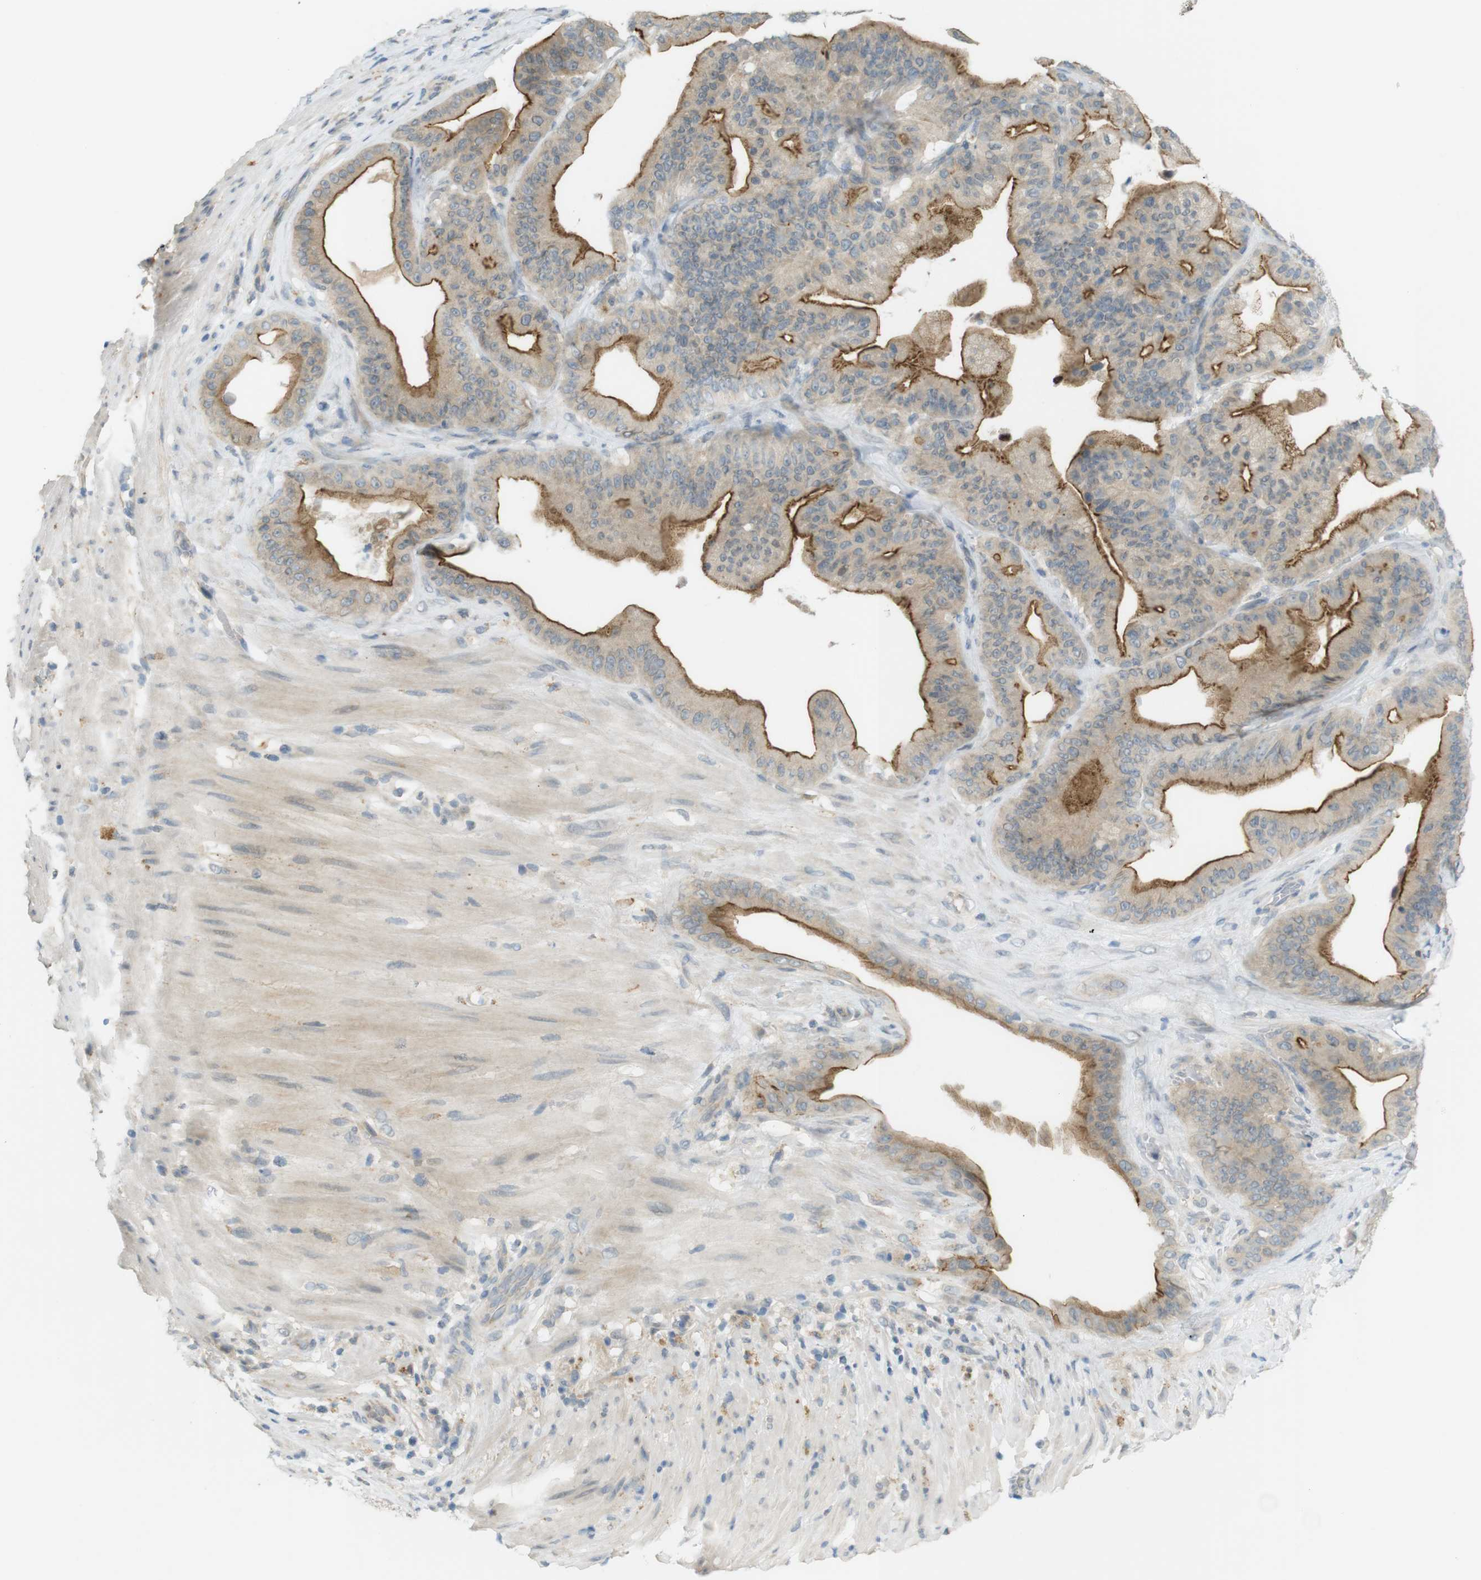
{"staining": {"intensity": "moderate", "quantity": ">75%", "location": "cytoplasmic/membranous"}, "tissue": "pancreatic cancer", "cell_type": "Tumor cells", "image_type": "cancer", "snomed": [{"axis": "morphology", "description": "Adenocarcinoma, NOS"}, {"axis": "topography", "description": "Pancreas"}], "caption": "Pancreatic cancer stained with DAB (3,3'-diaminobenzidine) immunohistochemistry (IHC) shows medium levels of moderate cytoplasmic/membranous staining in approximately >75% of tumor cells. (Stains: DAB in brown, nuclei in blue, Microscopy: brightfield microscopy at high magnification).", "gene": "UGT8", "patient": {"sex": "male", "age": 63}}